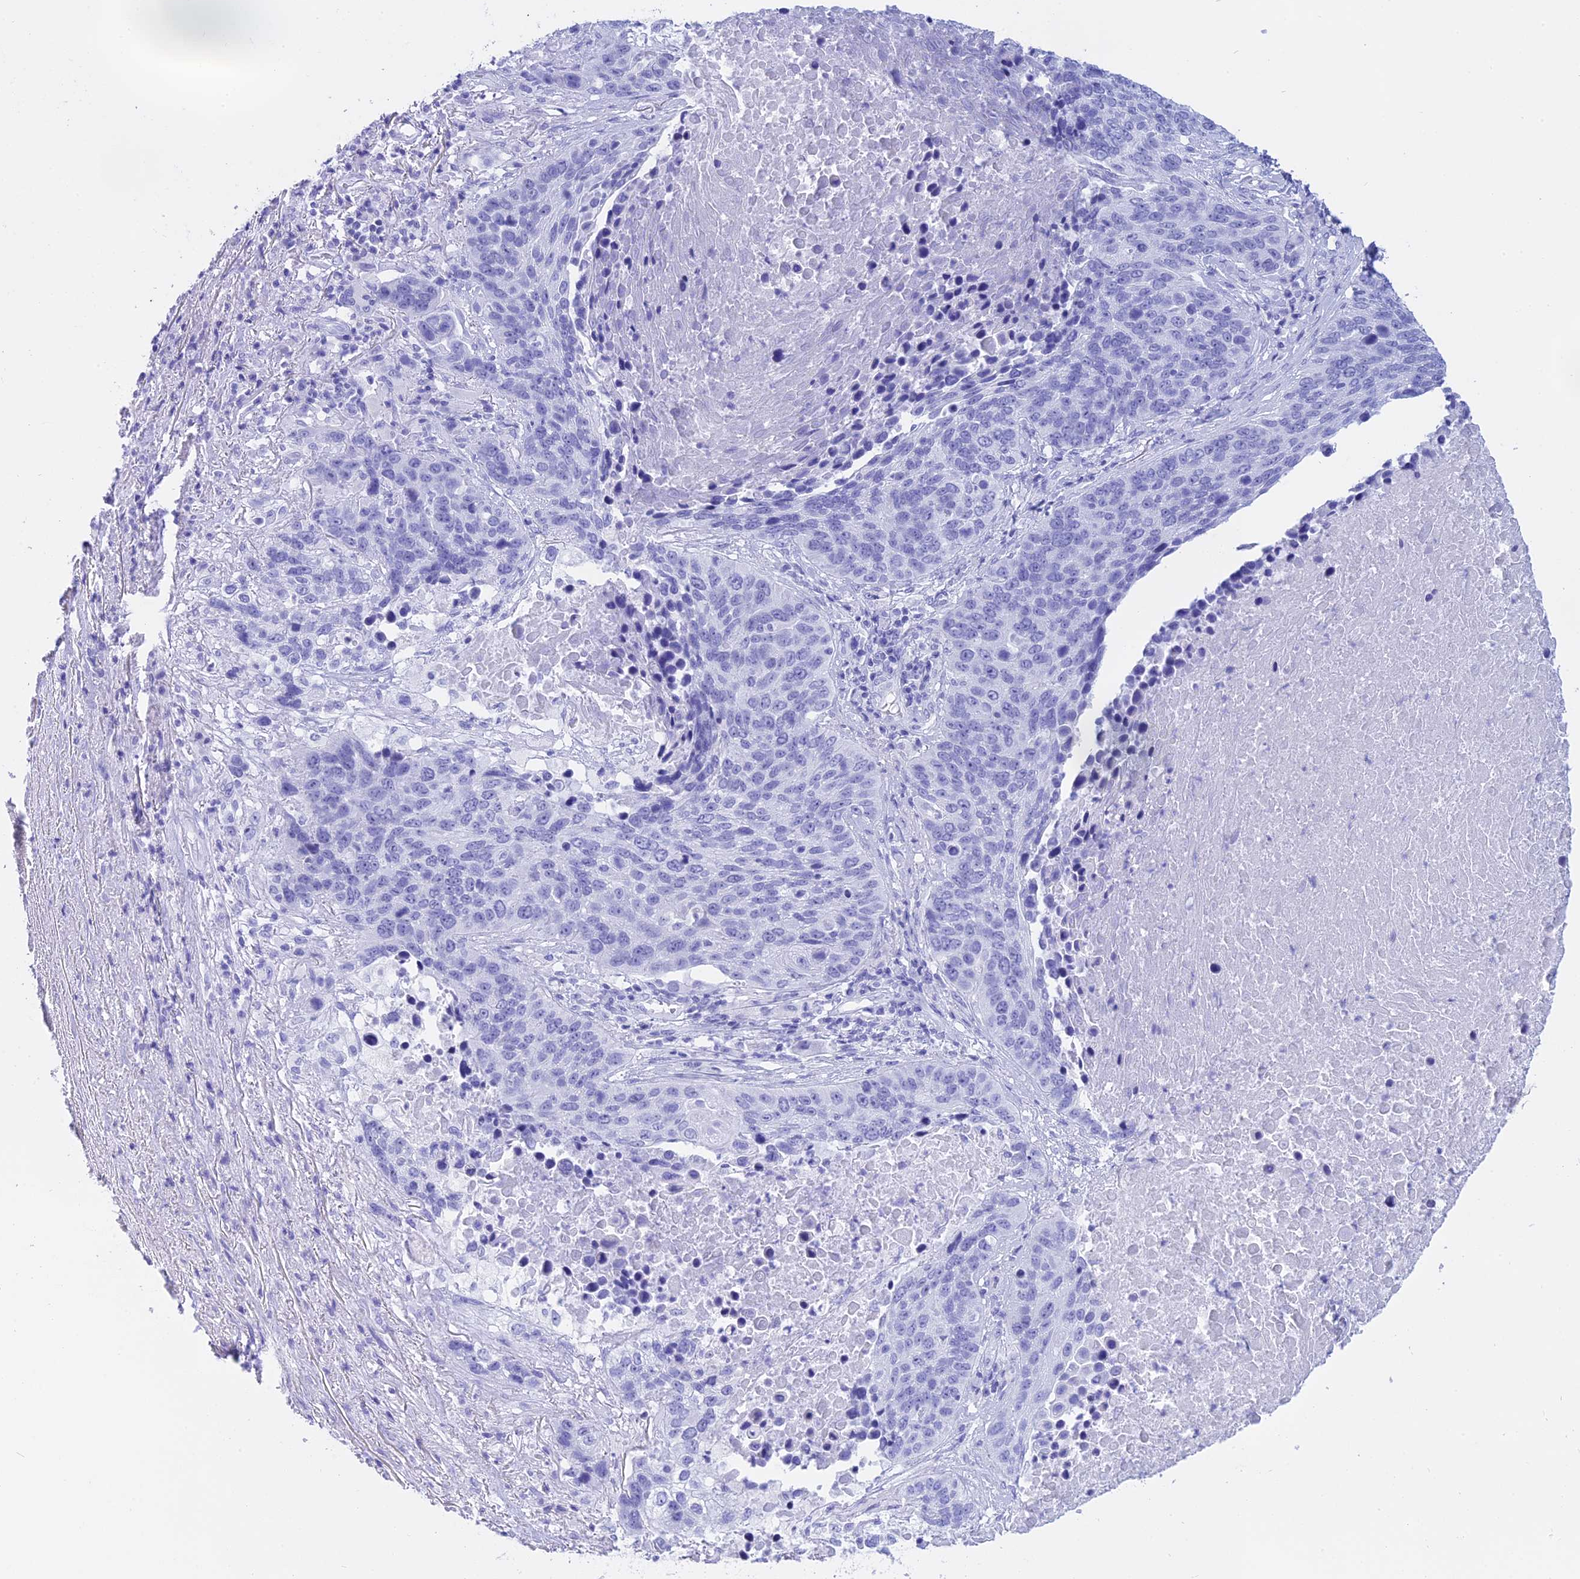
{"staining": {"intensity": "negative", "quantity": "none", "location": "none"}, "tissue": "lung cancer", "cell_type": "Tumor cells", "image_type": "cancer", "snomed": [{"axis": "morphology", "description": "Normal tissue, NOS"}, {"axis": "morphology", "description": "Squamous cell carcinoma, NOS"}, {"axis": "topography", "description": "Lymph node"}, {"axis": "topography", "description": "Lung"}], "caption": "This micrograph is of lung cancer stained with immunohistochemistry to label a protein in brown with the nuclei are counter-stained blue. There is no staining in tumor cells.", "gene": "ISCA1", "patient": {"sex": "male", "age": 66}}